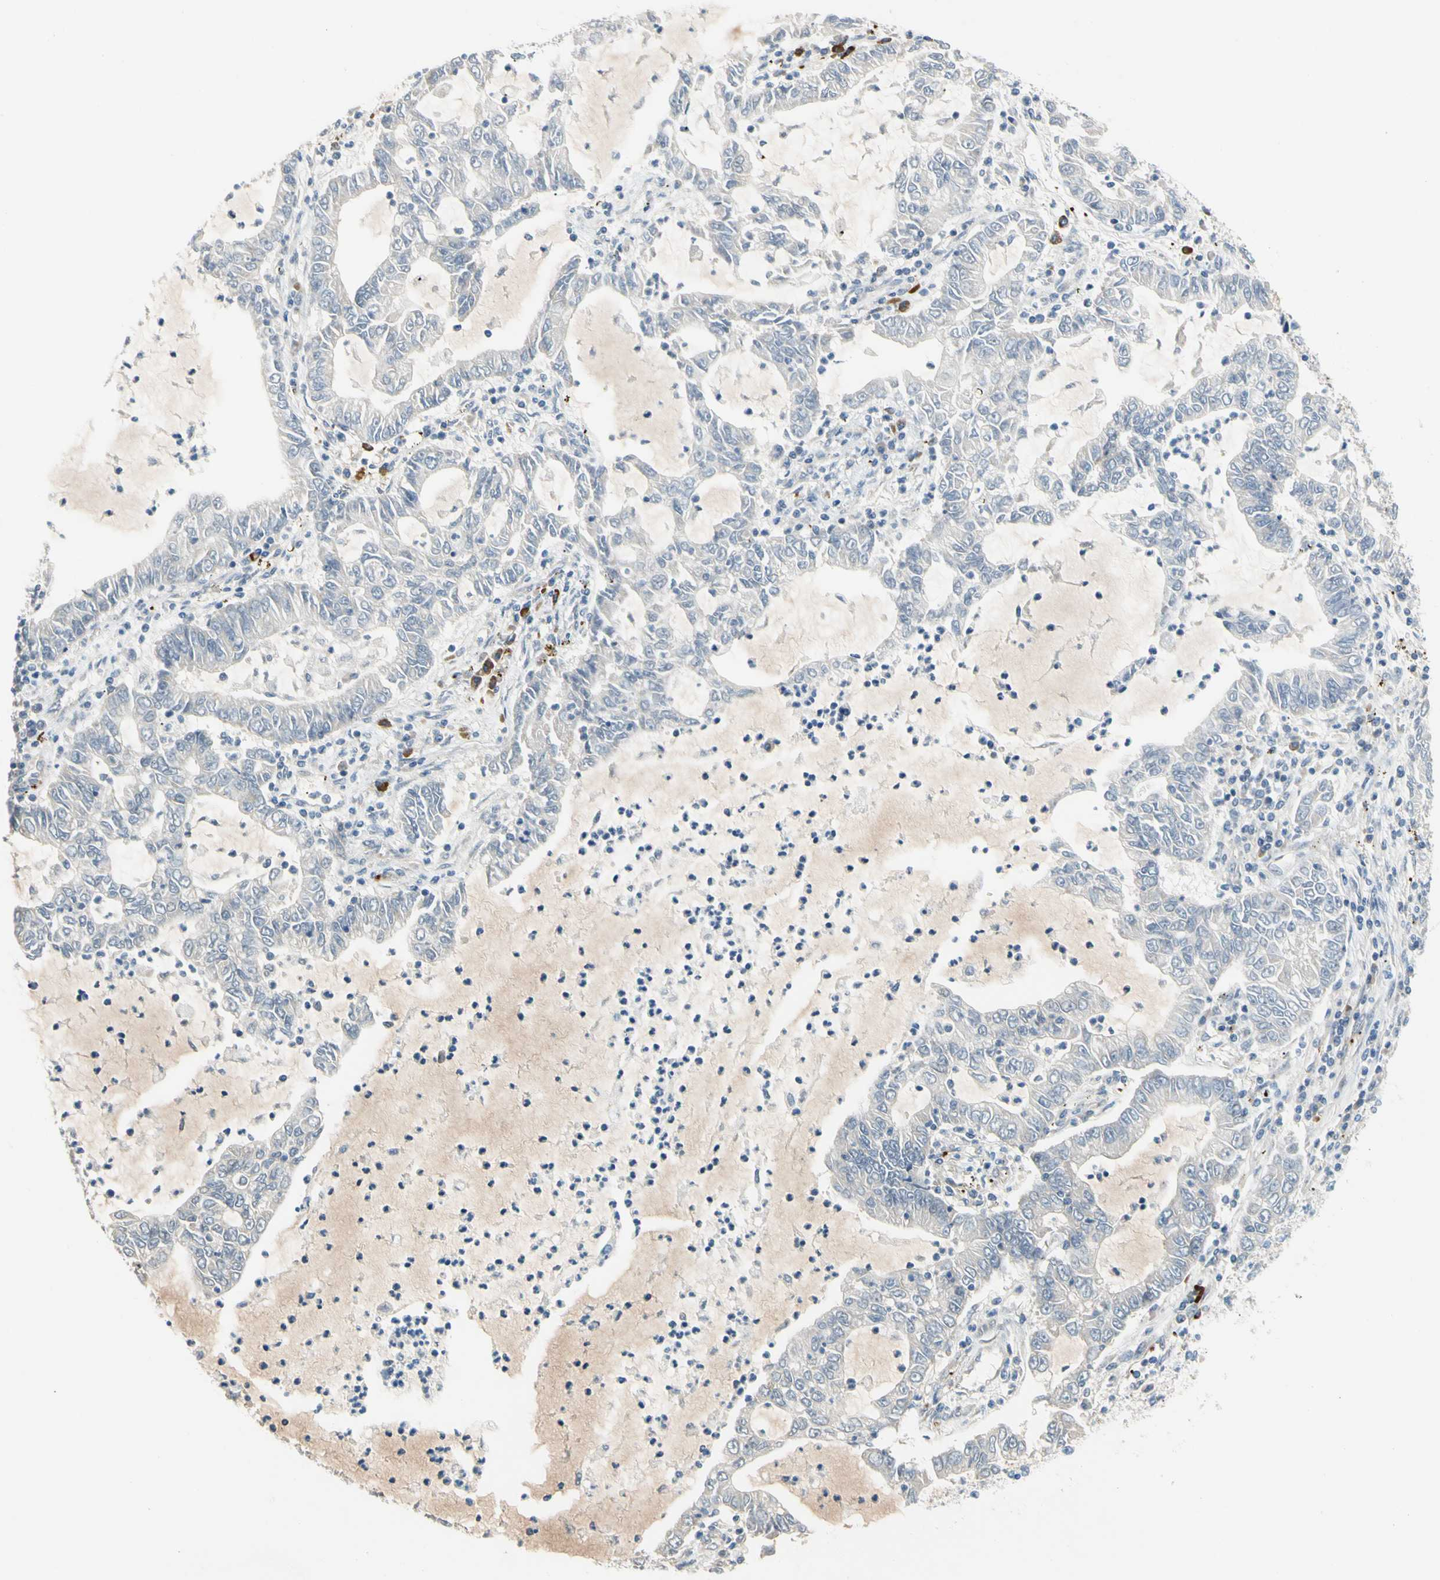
{"staining": {"intensity": "weak", "quantity": "<25%", "location": "cytoplasmic/membranous"}, "tissue": "lung cancer", "cell_type": "Tumor cells", "image_type": "cancer", "snomed": [{"axis": "morphology", "description": "Adenocarcinoma, NOS"}, {"axis": "topography", "description": "Lung"}], "caption": "Micrograph shows no significant protein expression in tumor cells of lung adenocarcinoma.", "gene": "PPBP", "patient": {"sex": "female", "age": 51}}